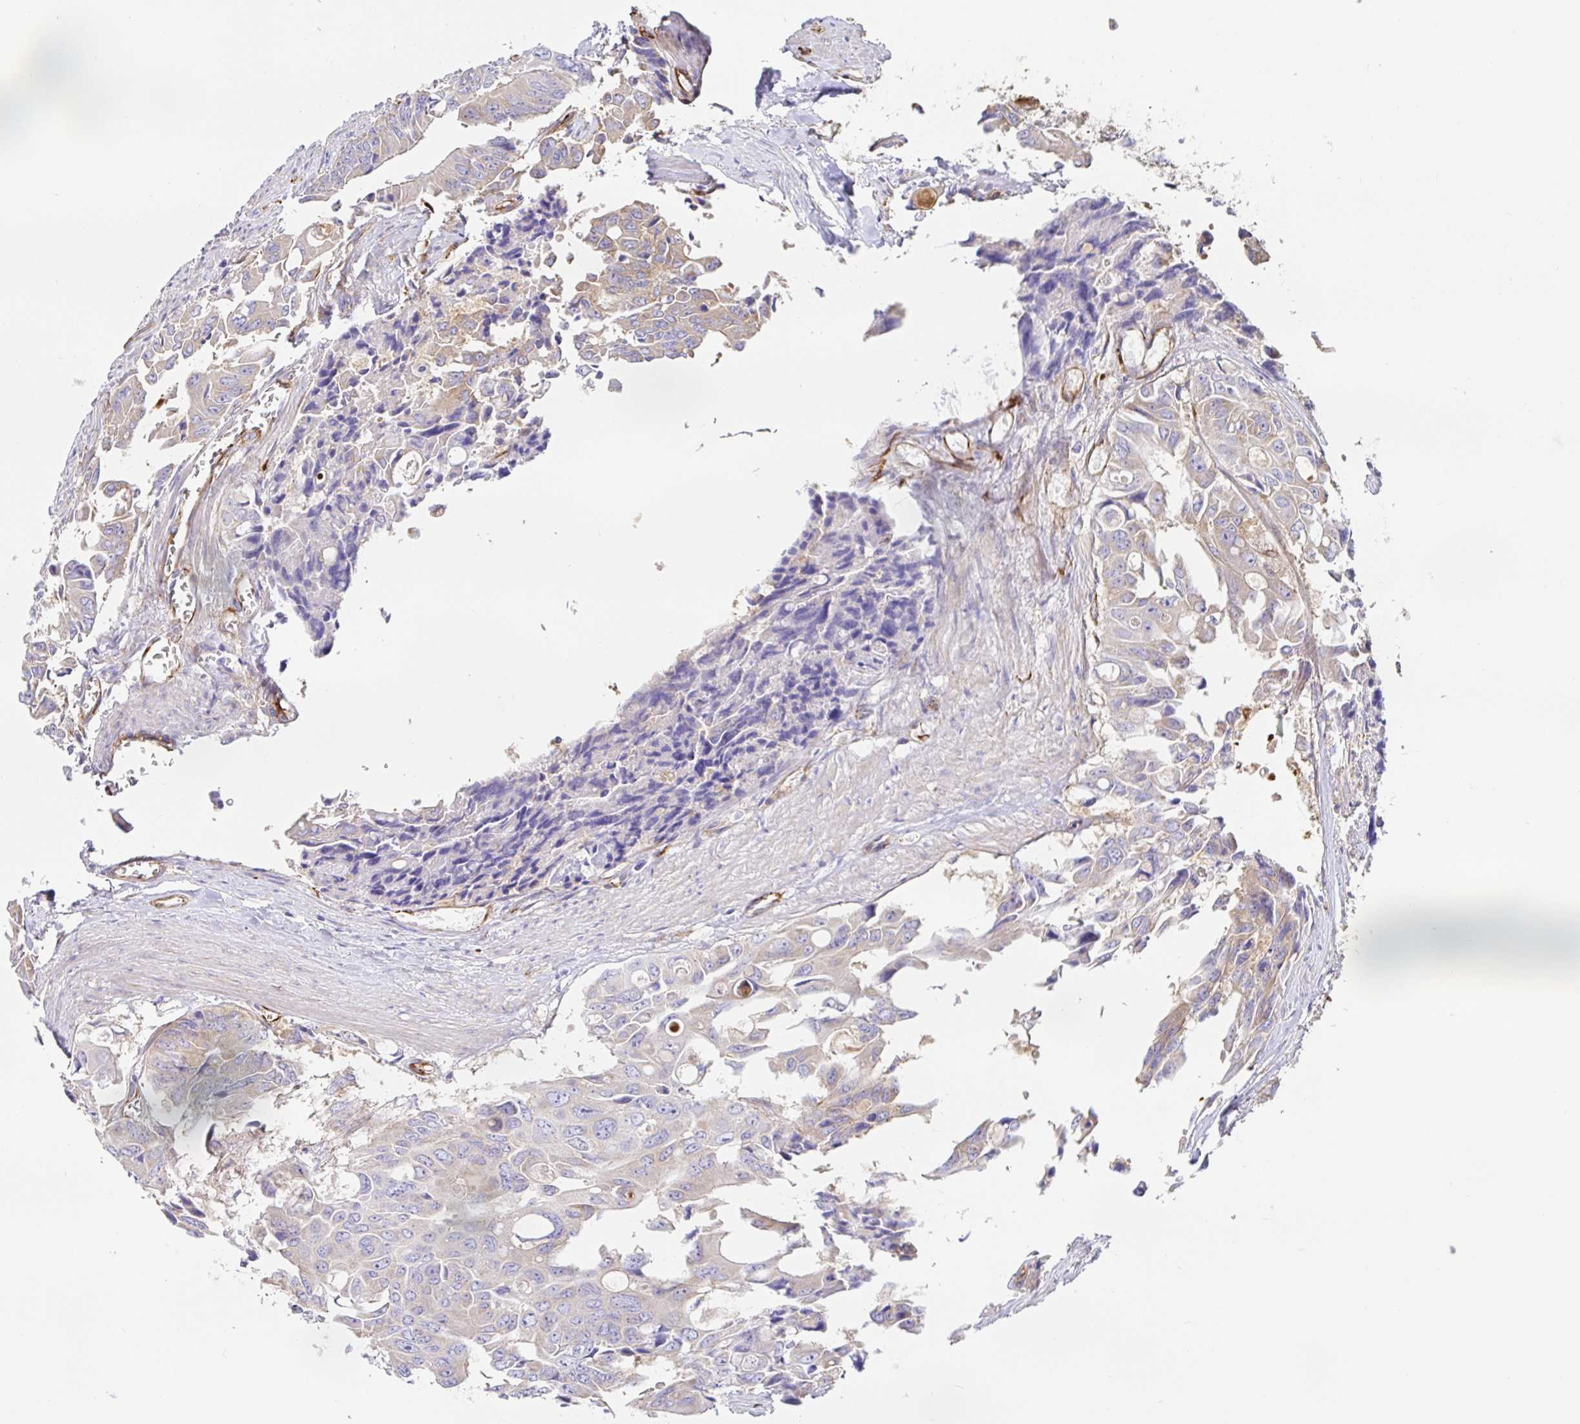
{"staining": {"intensity": "weak", "quantity": "<25%", "location": "cytoplasmic/membranous"}, "tissue": "colorectal cancer", "cell_type": "Tumor cells", "image_type": "cancer", "snomed": [{"axis": "morphology", "description": "Adenocarcinoma, NOS"}, {"axis": "topography", "description": "Rectum"}], "caption": "Immunohistochemistry (IHC) micrograph of neoplastic tissue: adenocarcinoma (colorectal) stained with DAB (3,3'-diaminobenzidine) displays no significant protein staining in tumor cells.", "gene": "DOCK1", "patient": {"sex": "male", "age": 76}}